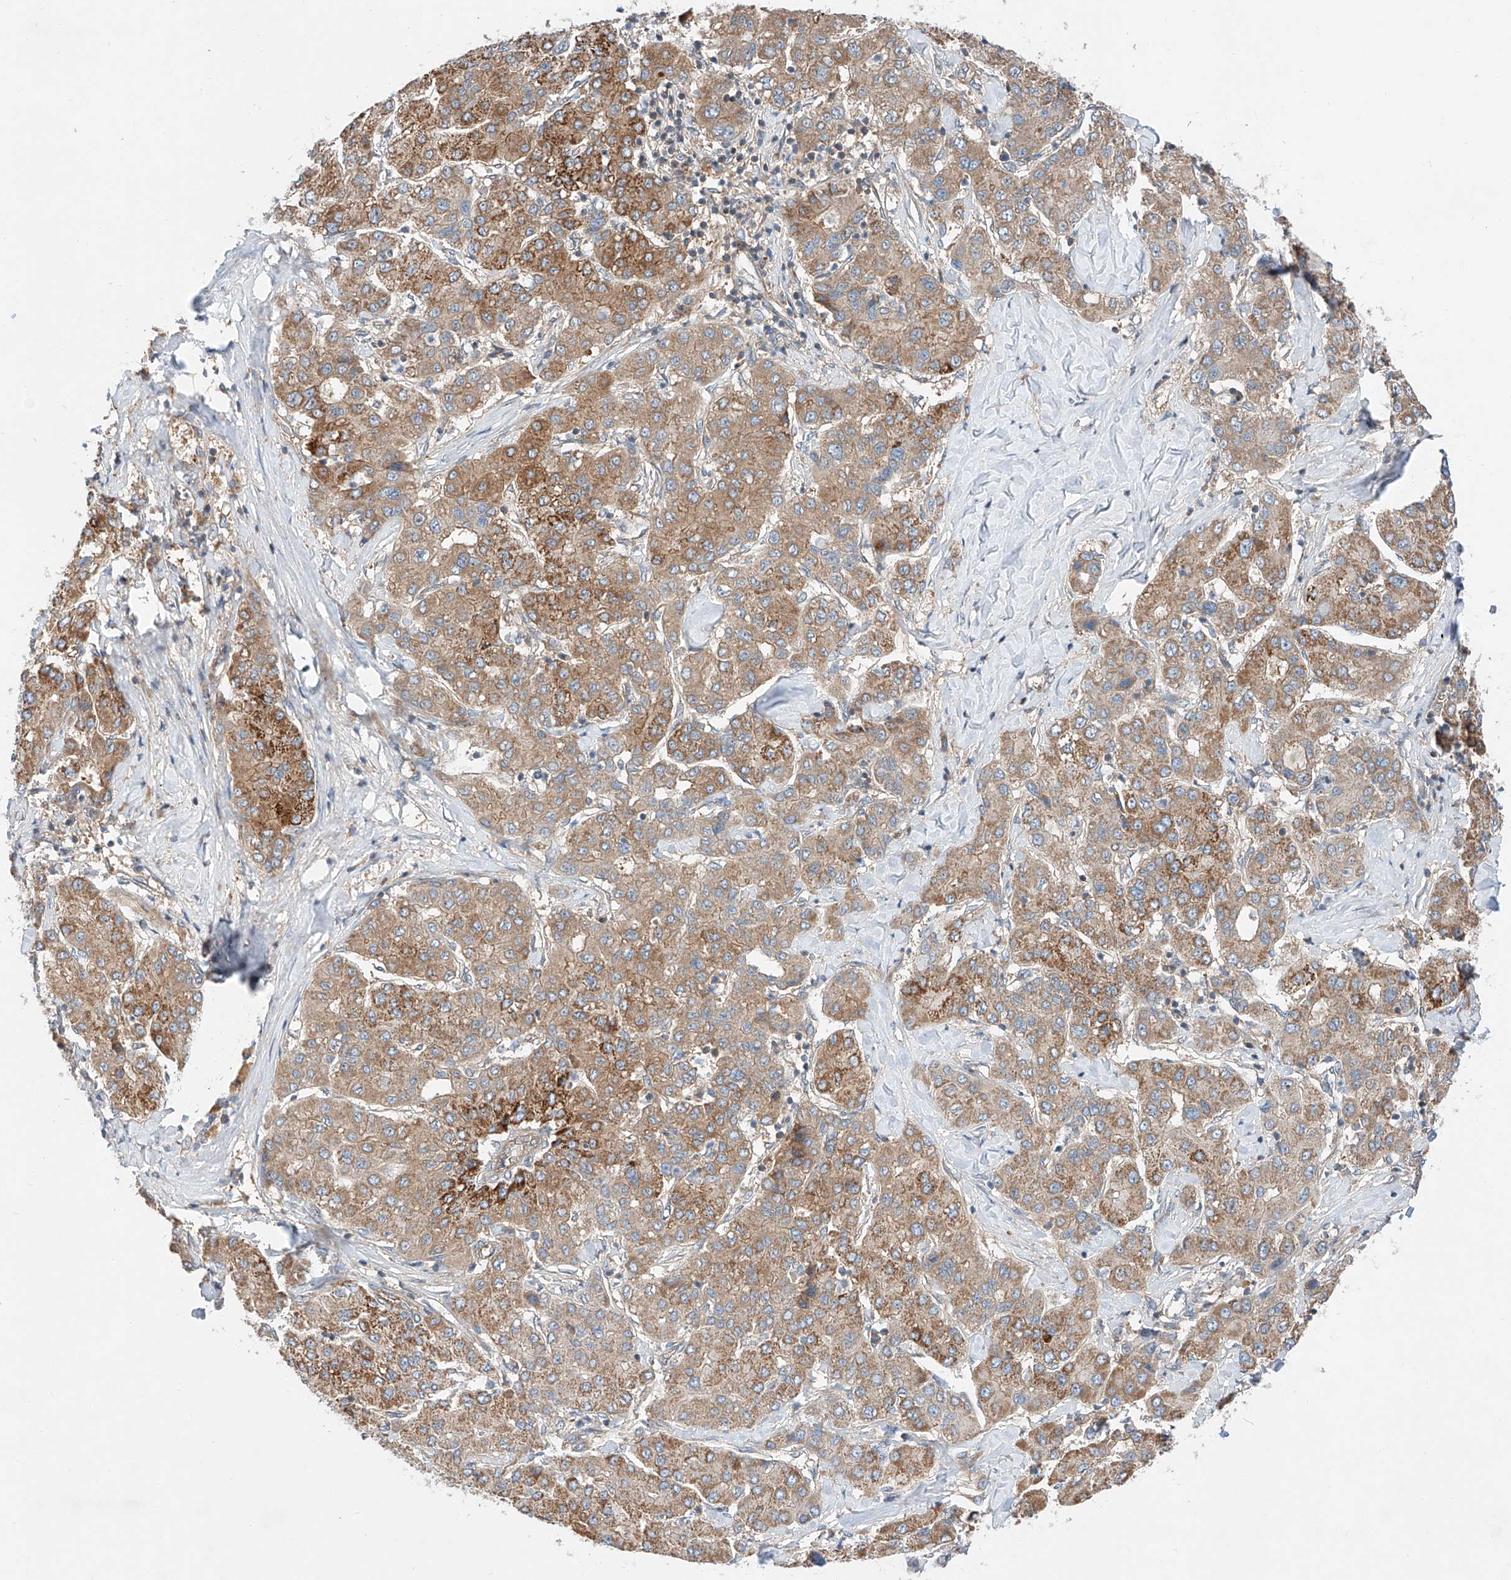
{"staining": {"intensity": "strong", "quantity": "25%-75%", "location": "cytoplasmic/membranous"}, "tissue": "liver cancer", "cell_type": "Tumor cells", "image_type": "cancer", "snomed": [{"axis": "morphology", "description": "Carcinoma, Hepatocellular, NOS"}, {"axis": "topography", "description": "Liver"}], "caption": "Immunohistochemical staining of liver hepatocellular carcinoma demonstrates high levels of strong cytoplasmic/membranous staining in about 25%-75% of tumor cells. Nuclei are stained in blue.", "gene": "RUSC1", "patient": {"sex": "male", "age": 65}}